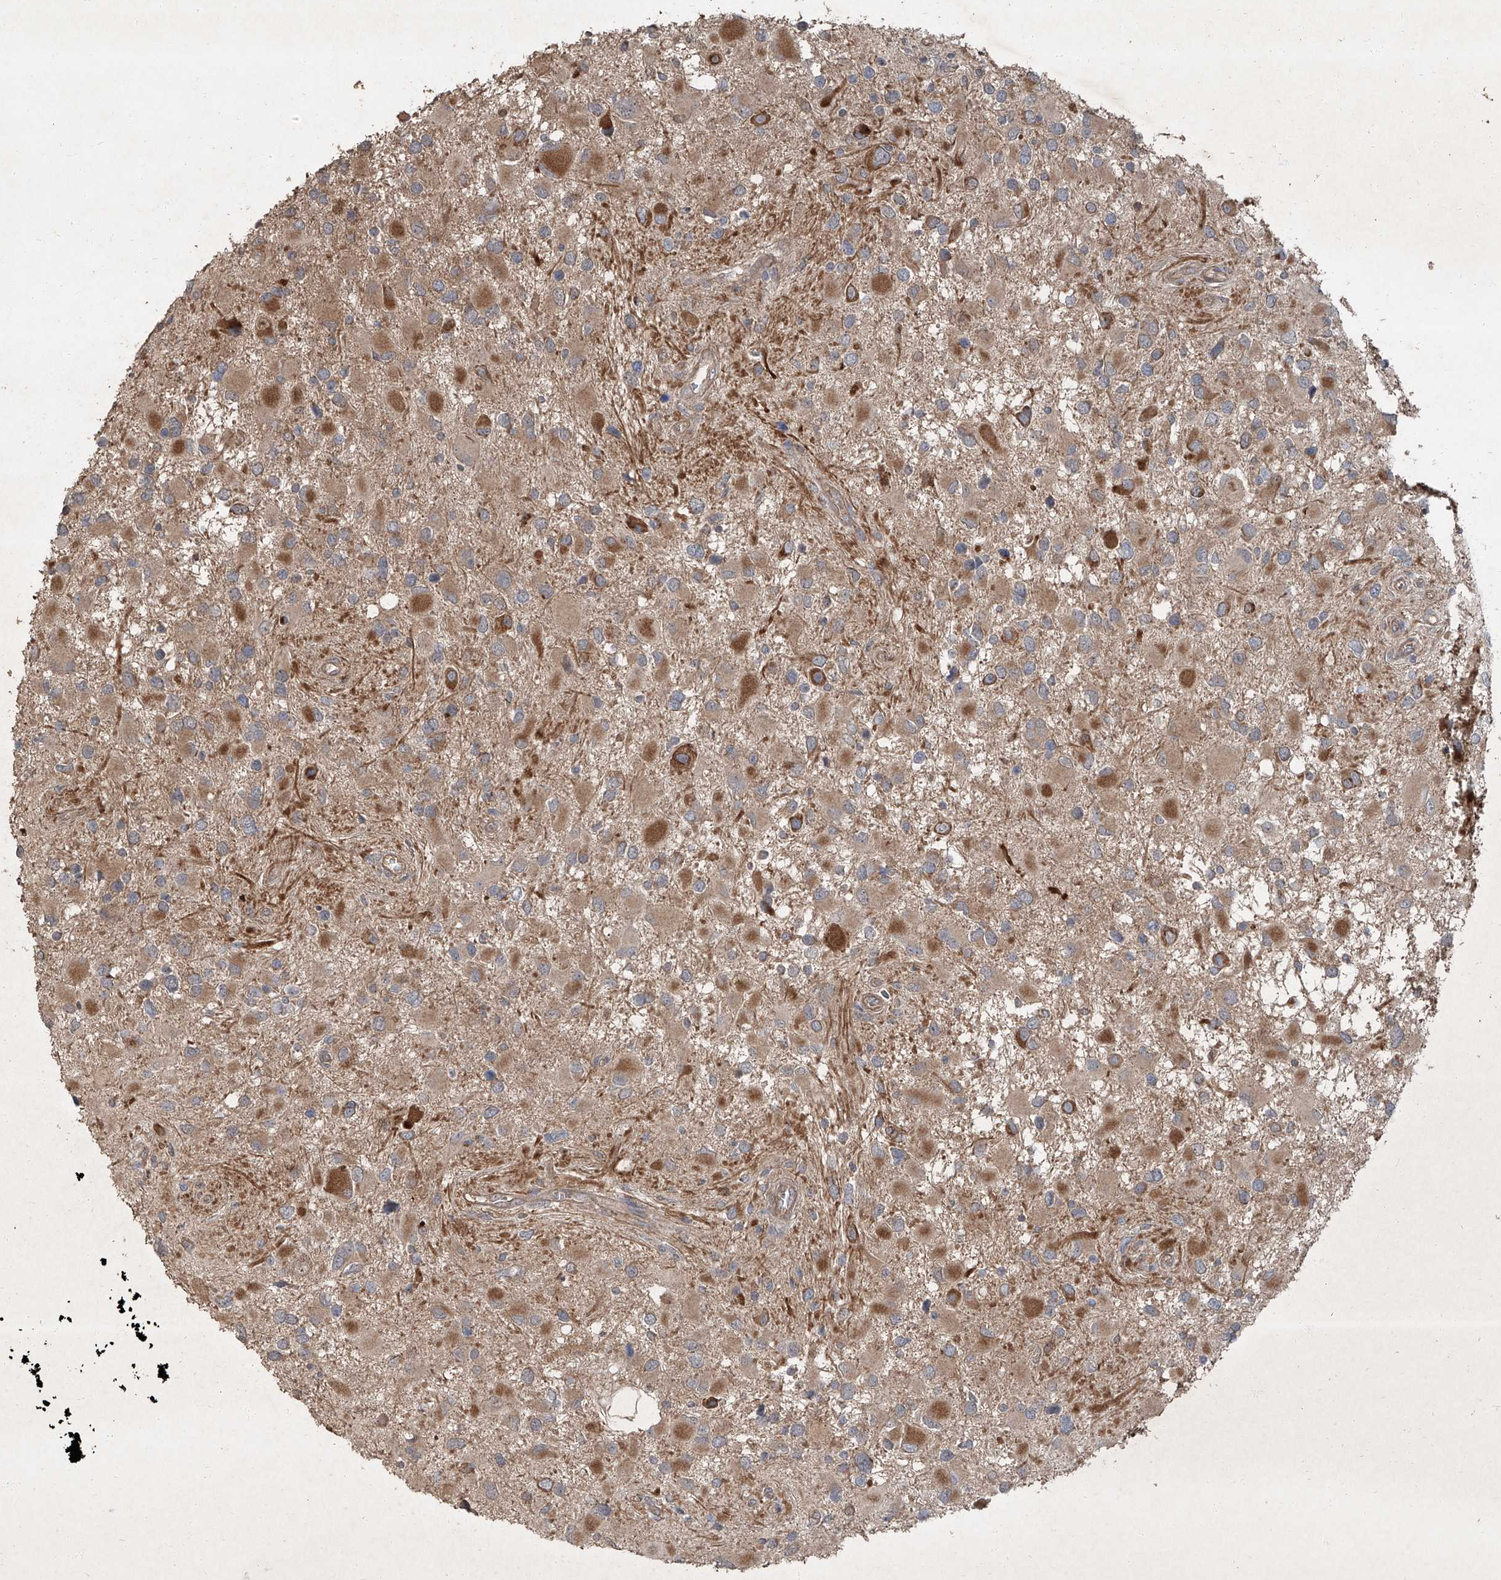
{"staining": {"intensity": "moderate", "quantity": "<25%", "location": "cytoplasmic/membranous"}, "tissue": "glioma", "cell_type": "Tumor cells", "image_type": "cancer", "snomed": [{"axis": "morphology", "description": "Glioma, malignant, High grade"}, {"axis": "topography", "description": "Brain"}], "caption": "Protein expression analysis of glioma displays moderate cytoplasmic/membranous positivity in about <25% of tumor cells. (Stains: DAB in brown, nuclei in blue, Microscopy: brightfield microscopy at high magnification).", "gene": "CCN1", "patient": {"sex": "male", "age": 53}}